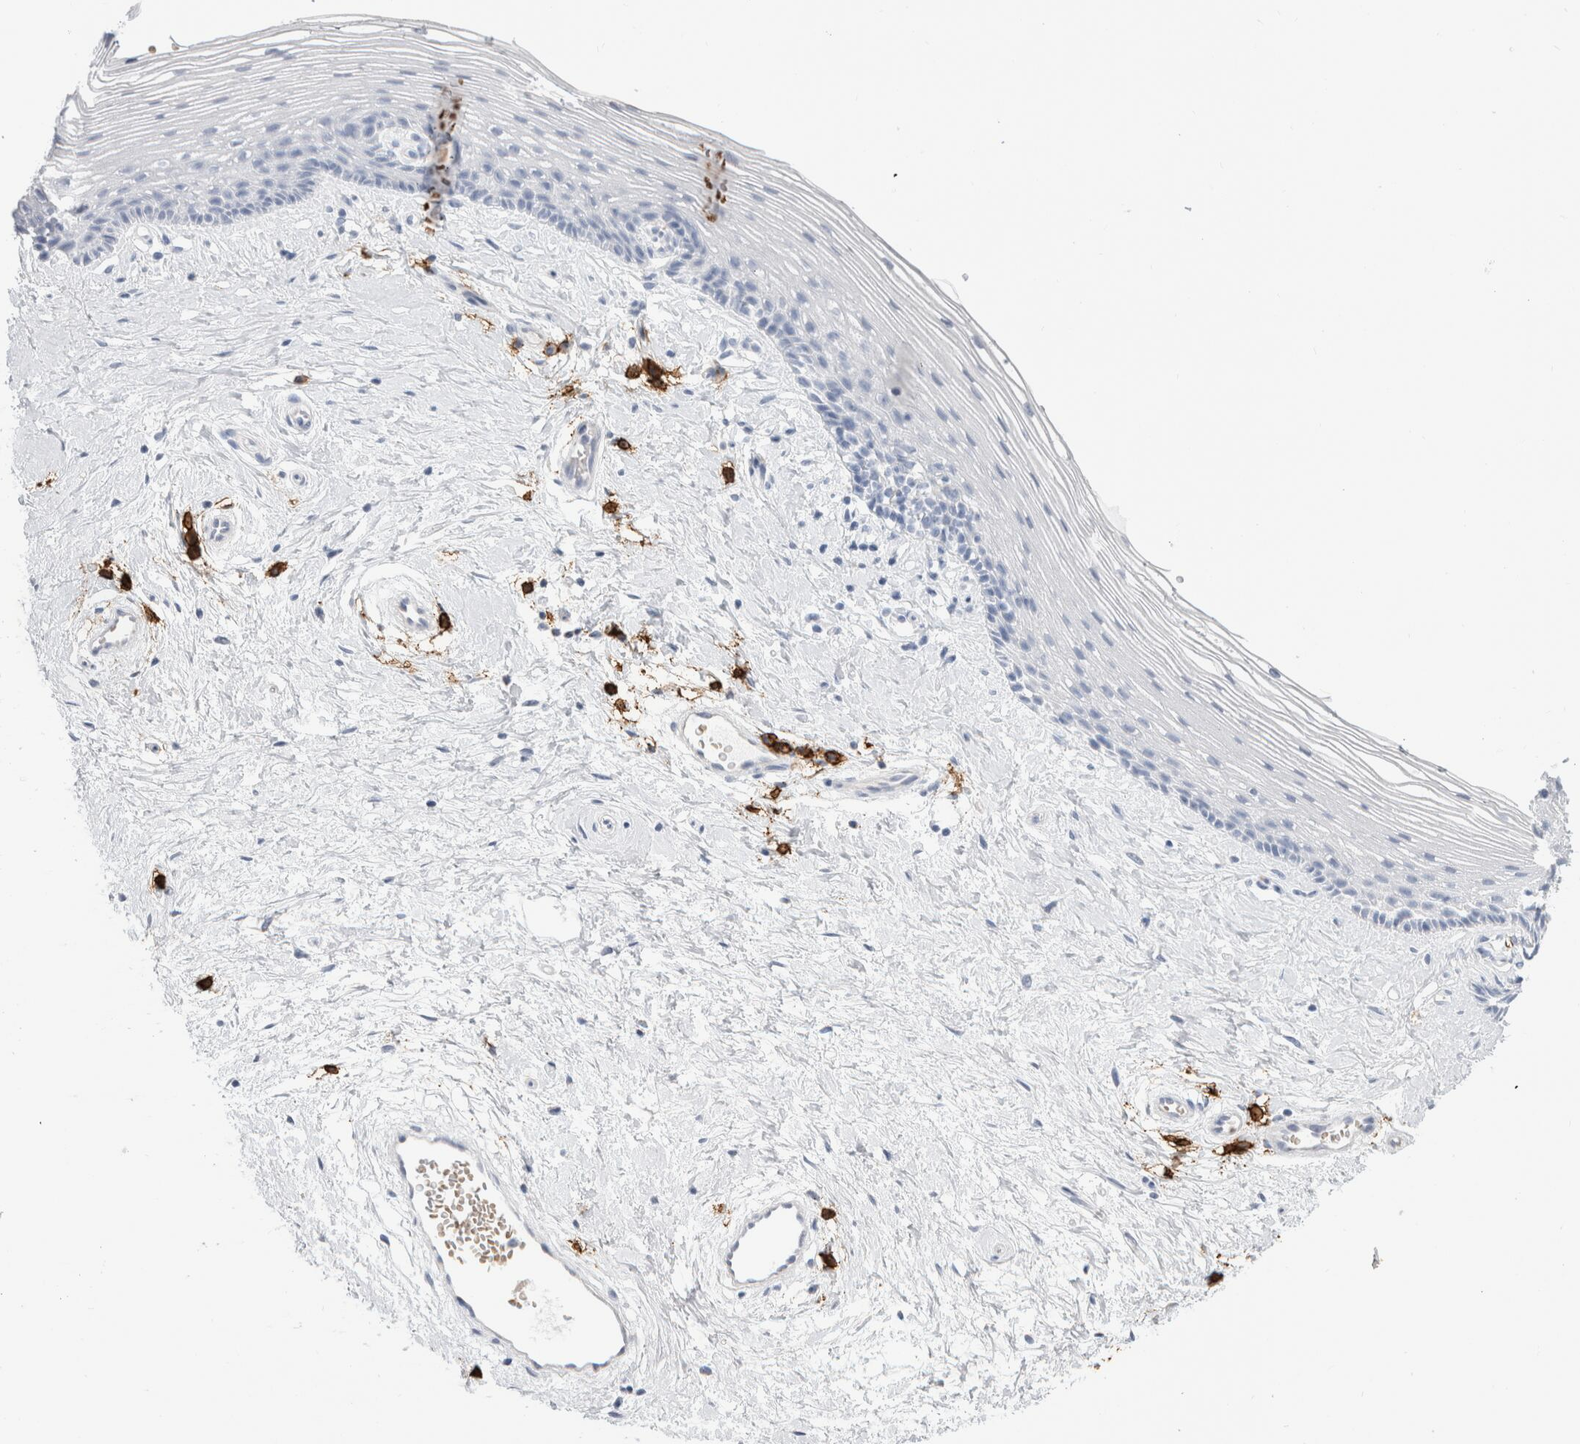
{"staining": {"intensity": "negative", "quantity": "none", "location": "none"}, "tissue": "vagina", "cell_type": "Squamous epithelial cells", "image_type": "normal", "snomed": [{"axis": "morphology", "description": "Normal tissue, NOS"}, {"axis": "topography", "description": "Vagina"}], "caption": "There is no significant staining in squamous epithelial cells of vagina. (DAB immunohistochemistry (IHC) with hematoxylin counter stain).", "gene": "CD38", "patient": {"sex": "female", "age": 46}}